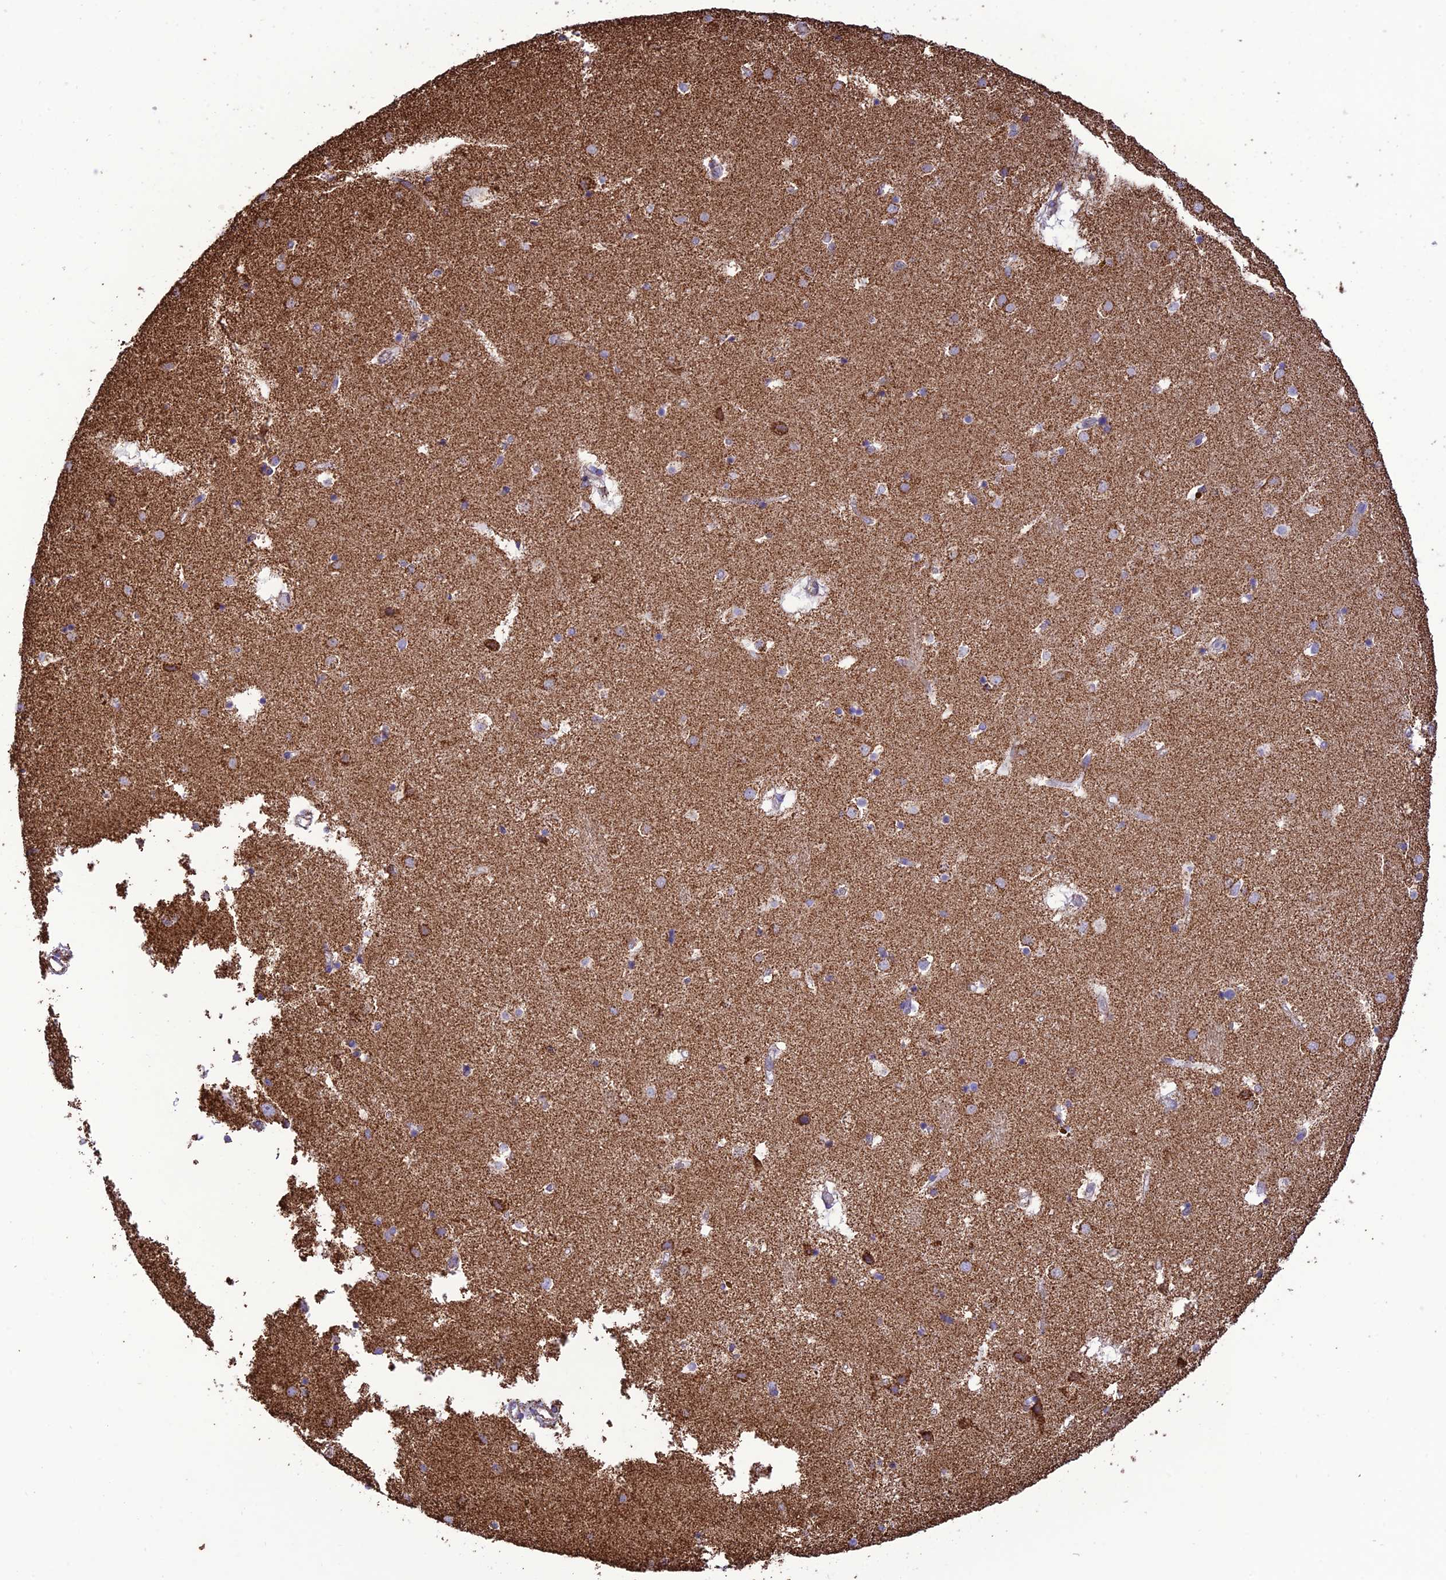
{"staining": {"intensity": "moderate", "quantity": "25%-75%", "location": "cytoplasmic/membranous"}, "tissue": "caudate", "cell_type": "Glial cells", "image_type": "normal", "snomed": [{"axis": "morphology", "description": "Normal tissue, NOS"}, {"axis": "topography", "description": "Lateral ventricle wall"}], "caption": "A micrograph of human caudate stained for a protein demonstrates moderate cytoplasmic/membranous brown staining in glial cells. (DAB IHC with brightfield microscopy, high magnification).", "gene": "NDUFAF1", "patient": {"sex": "male", "age": 70}}